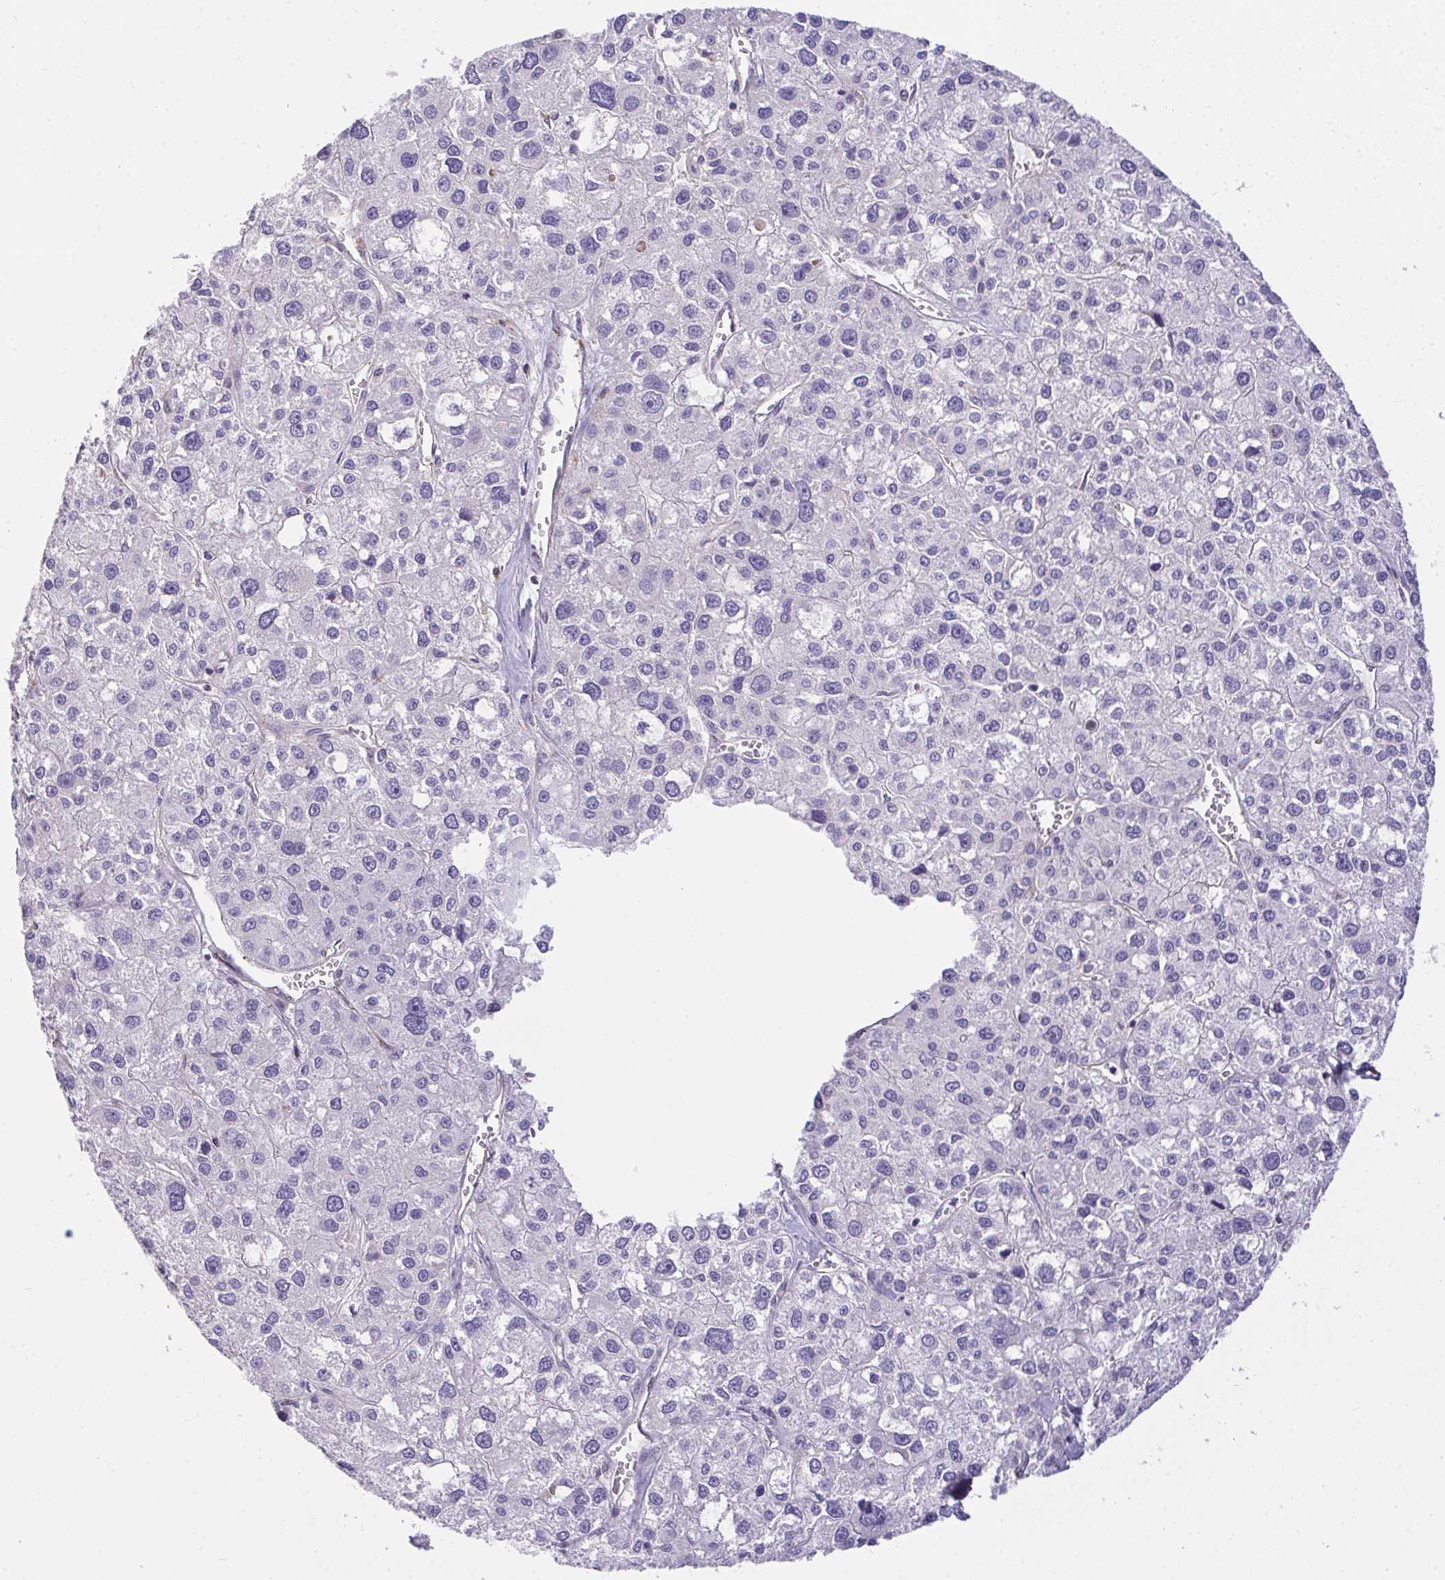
{"staining": {"intensity": "negative", "quantity": "none", "location": "none"}, "tissue": "liver cancer", "cell_type": "Tumor cells", "image_type": "cancer", "snomed": [{"axis": "morphology", "description": "Carcinoma, Hepatocellular, NOS"}, {"axis": "topography", "description": "Liver"}], "caption": "Immunohistochemistry photomicrograph of human liver cancer (hepatocellular carcinoma) stained for a protein (brown), which exhibits no staining in tumor cells. The staining was performed using DAB (3,3'-diaminobenzidine) to visualize the protein expression in brown, while the nuclei were stained in blue with hematoxylin (Magnification: 20x).", "gene": "SEMA6B", "patient": {"sex": "male", "age": 73}}